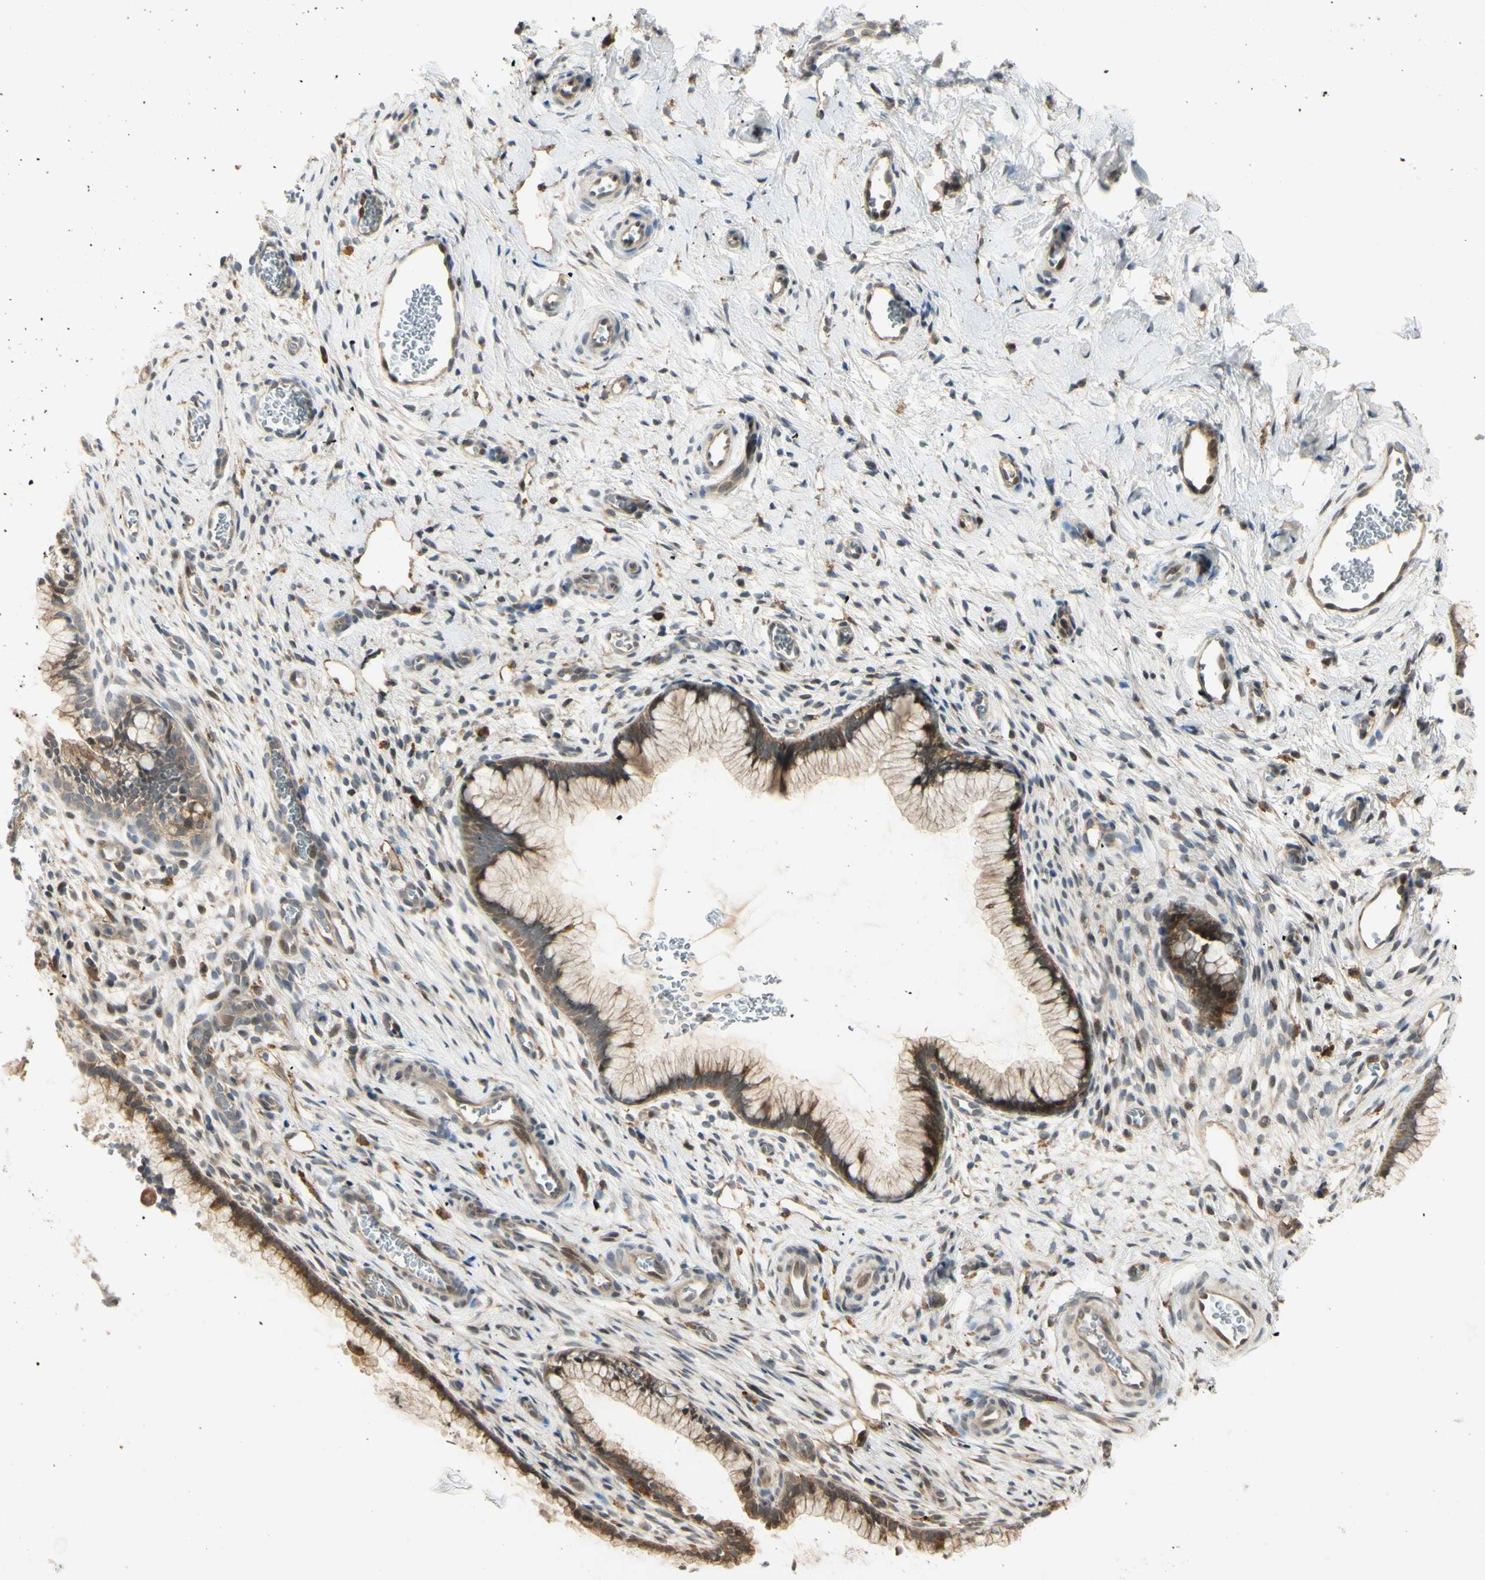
{"staining": {"intensity": "moderate", "quantity": ">75%", "location": "cytoplasmic/membranous"}, "tissue": "cervix", "cell_type": "Glandular cells", "image_type": "normal", "snomed": [{"axis": "morphology", "description": "Normal tissue, NOS"}, {"axis": "topography", "description": "Cervix"}], "caption": "A medium amount of moderate cytoplasmic/membranous staining is appreciated in approximately >75% of glandular cells in benign cervix.", "gene": "FNDC3B", "patient": {"sex": "female", "age": 65}}